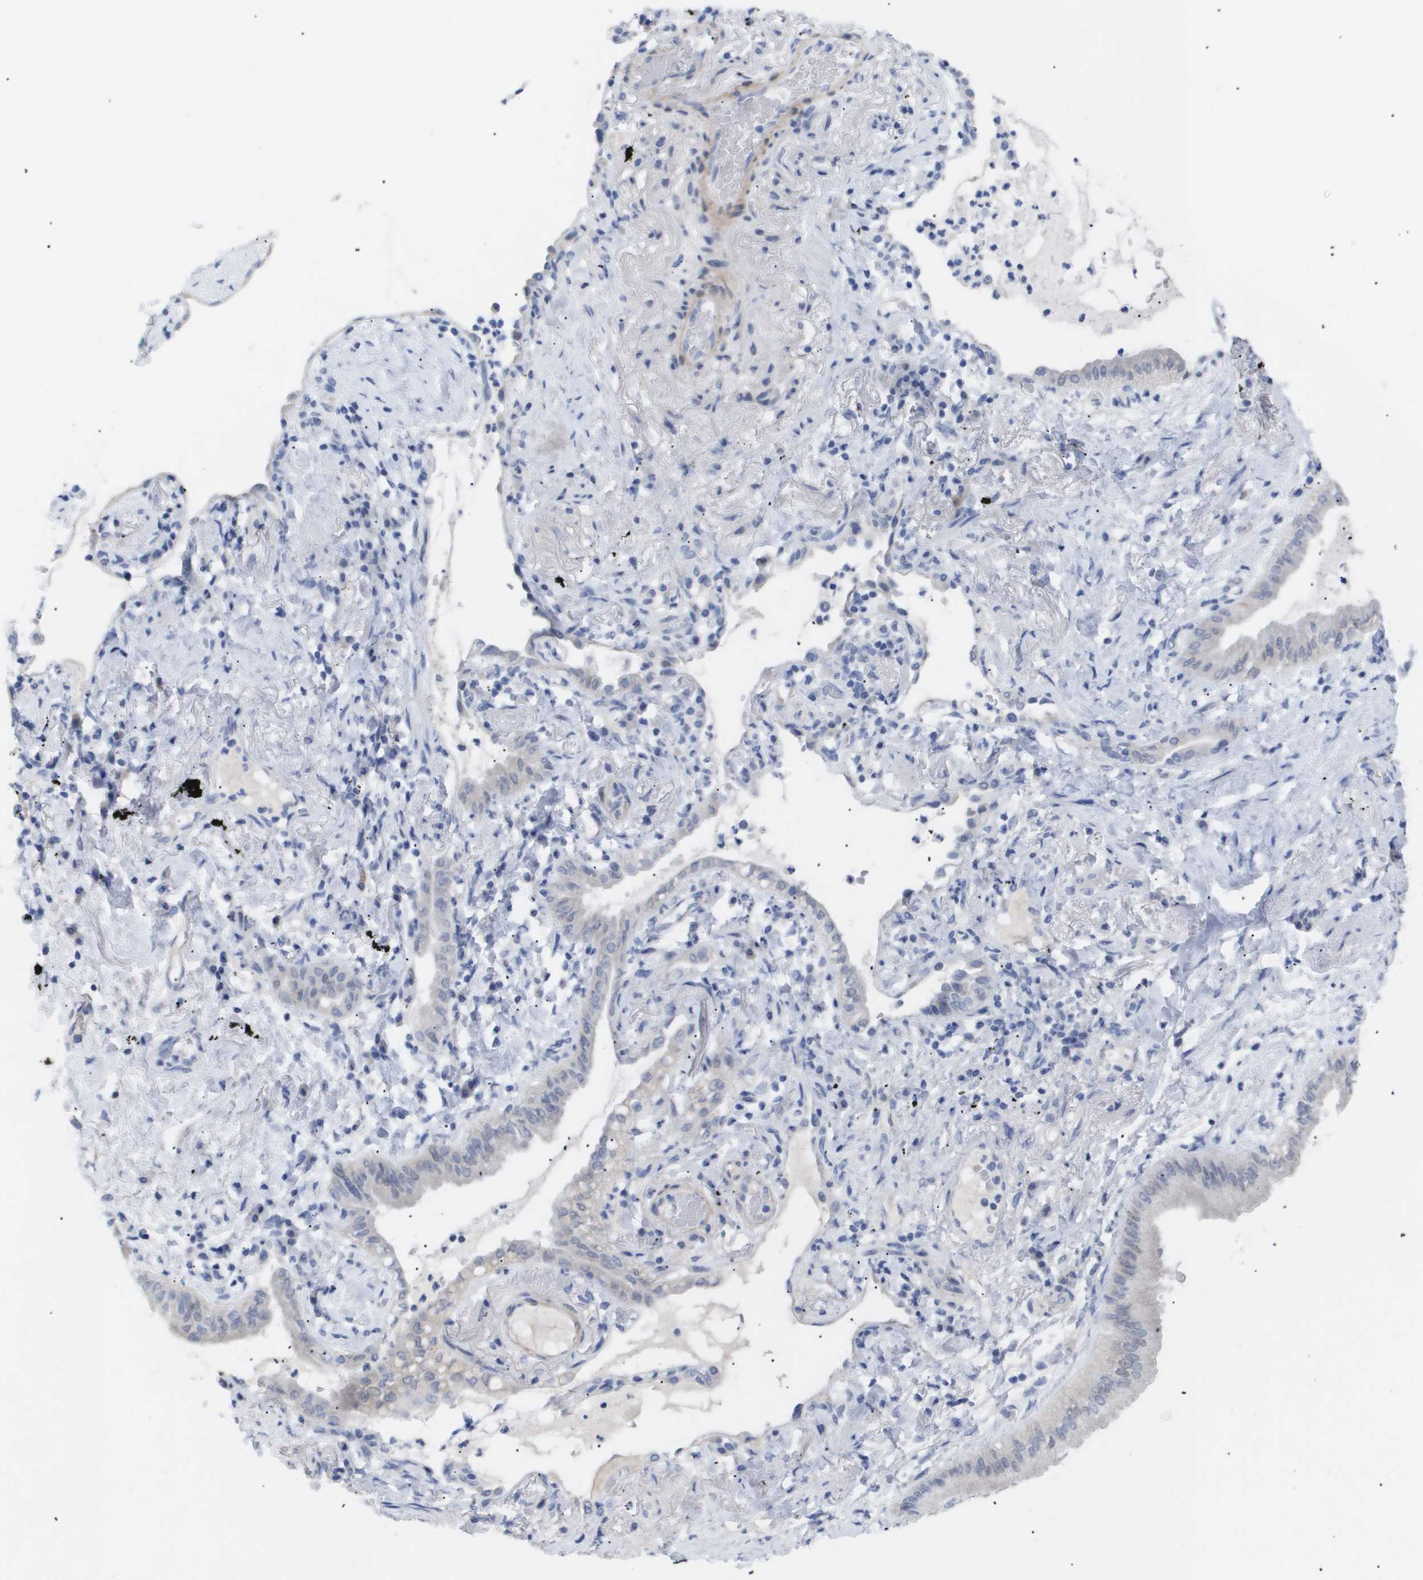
{"staining": {"intensity": "negative", "quantity": "none", "location": "none"}, "tissue": "lung cancer", "cell_type": "Tumor cells", "image_type": "cancer", "snomed": [{"axis": "morphology", "description": "Normal tissue, NOS"}, {"axis": "morphology", "description": "Adenocarcinoma, NOS"}, {"axis": "topography", "description": "Bronchus"}, {"axis": "topography", "description": "Lung"}], "caption": "A histopathology image of human lung cancer is negative for staining in tumor cells.", "gene": "CAV3", "patient": {"sex": "female", "age": 70}}